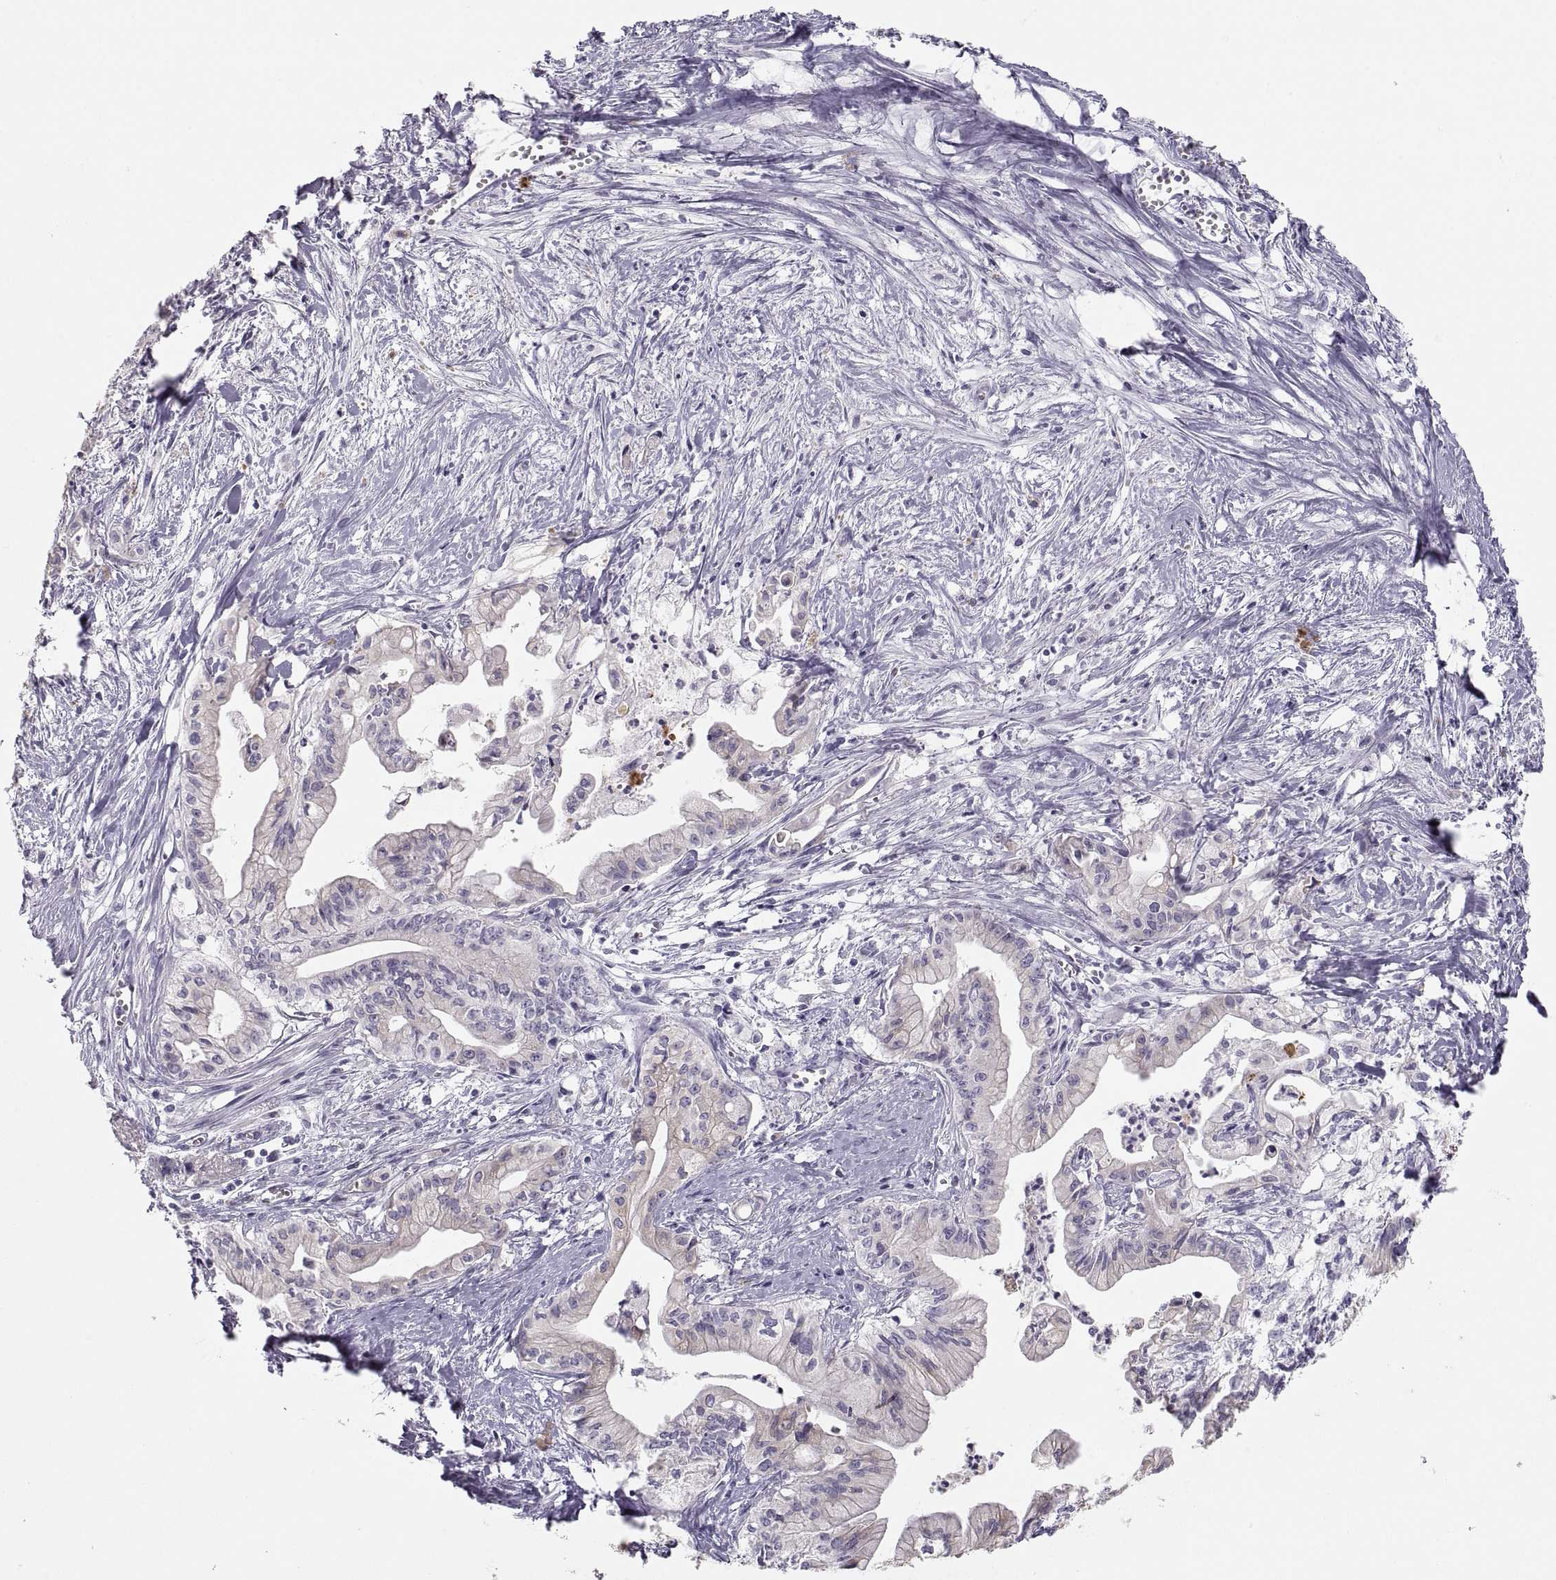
{"staining": {"intensity": "negative", "quantity": "none", "location": "none"}, "tissue": "pancreatic cancer", "cell_type": "Tumor cells", "image_type": "cancer", "snomed": [{"axis": "morphology", "description": "Adenocarcinoma, NOS"}, {"axis": "topography", "description": "Pancreas"}], "caption": "IHC photomicrograph of neoplastic tissue: pancreatic cancer (adenocarcinoma) stained with DAB shows no significant protein staining in tumor cells.", "gene": "MAGEB2", "patient": {"sex": "male", "age": 71}}